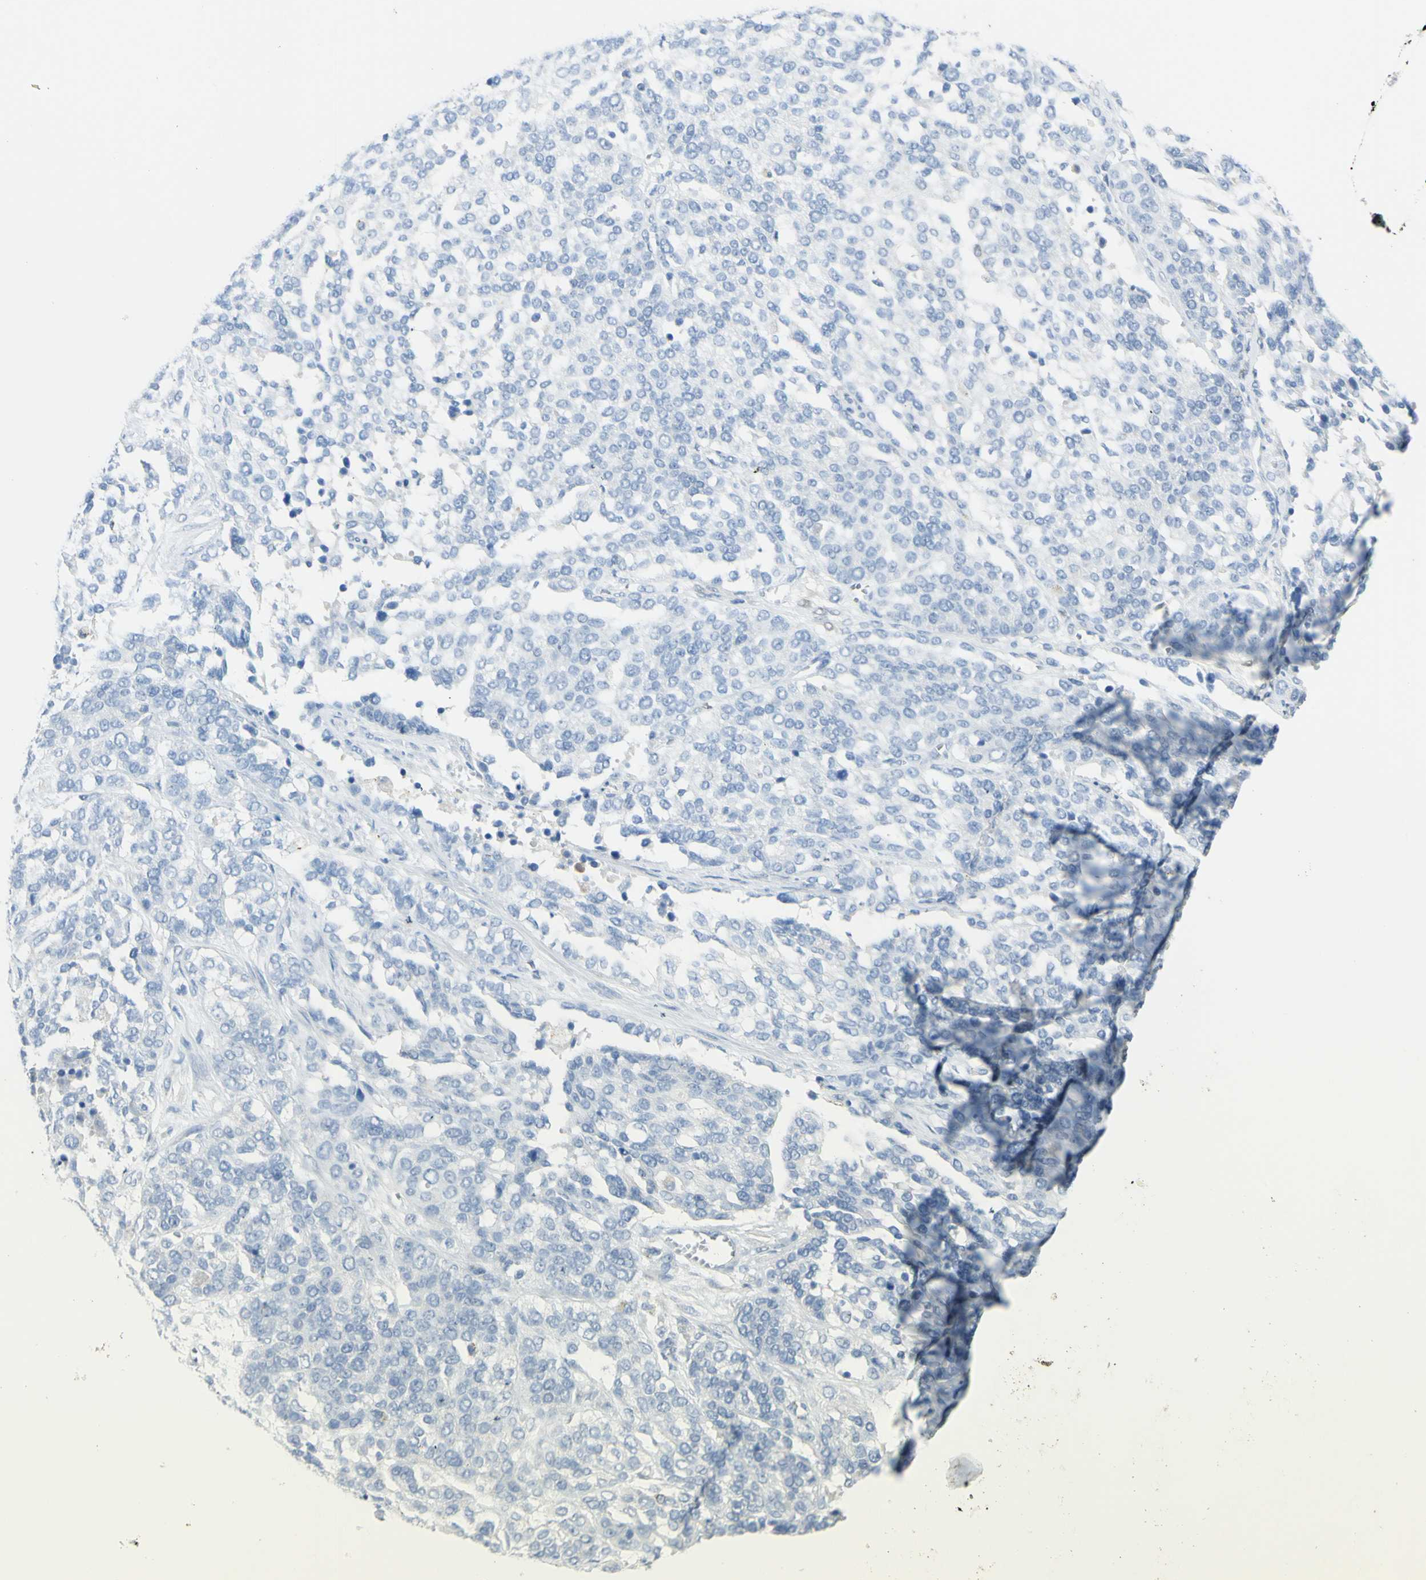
{"staining": {"intensity": "negative", "quantity": "none", "location": "none"}, "tissue": "ovarian cancer", "cell_type": "Tumor cells", "image_type": "cancer", "snomed": [{"axis": "morphology", "description": "Cystadenocarcinoma, serous, NOS"}, {"axis": "topography", "description": "Ovary"}], "caption": "There is no significant staining in tumor cells of ovarian serous cystadenocarcinoma.", "gene": "TSPAN1", "patient": {"sex": "female", "age": 44}}